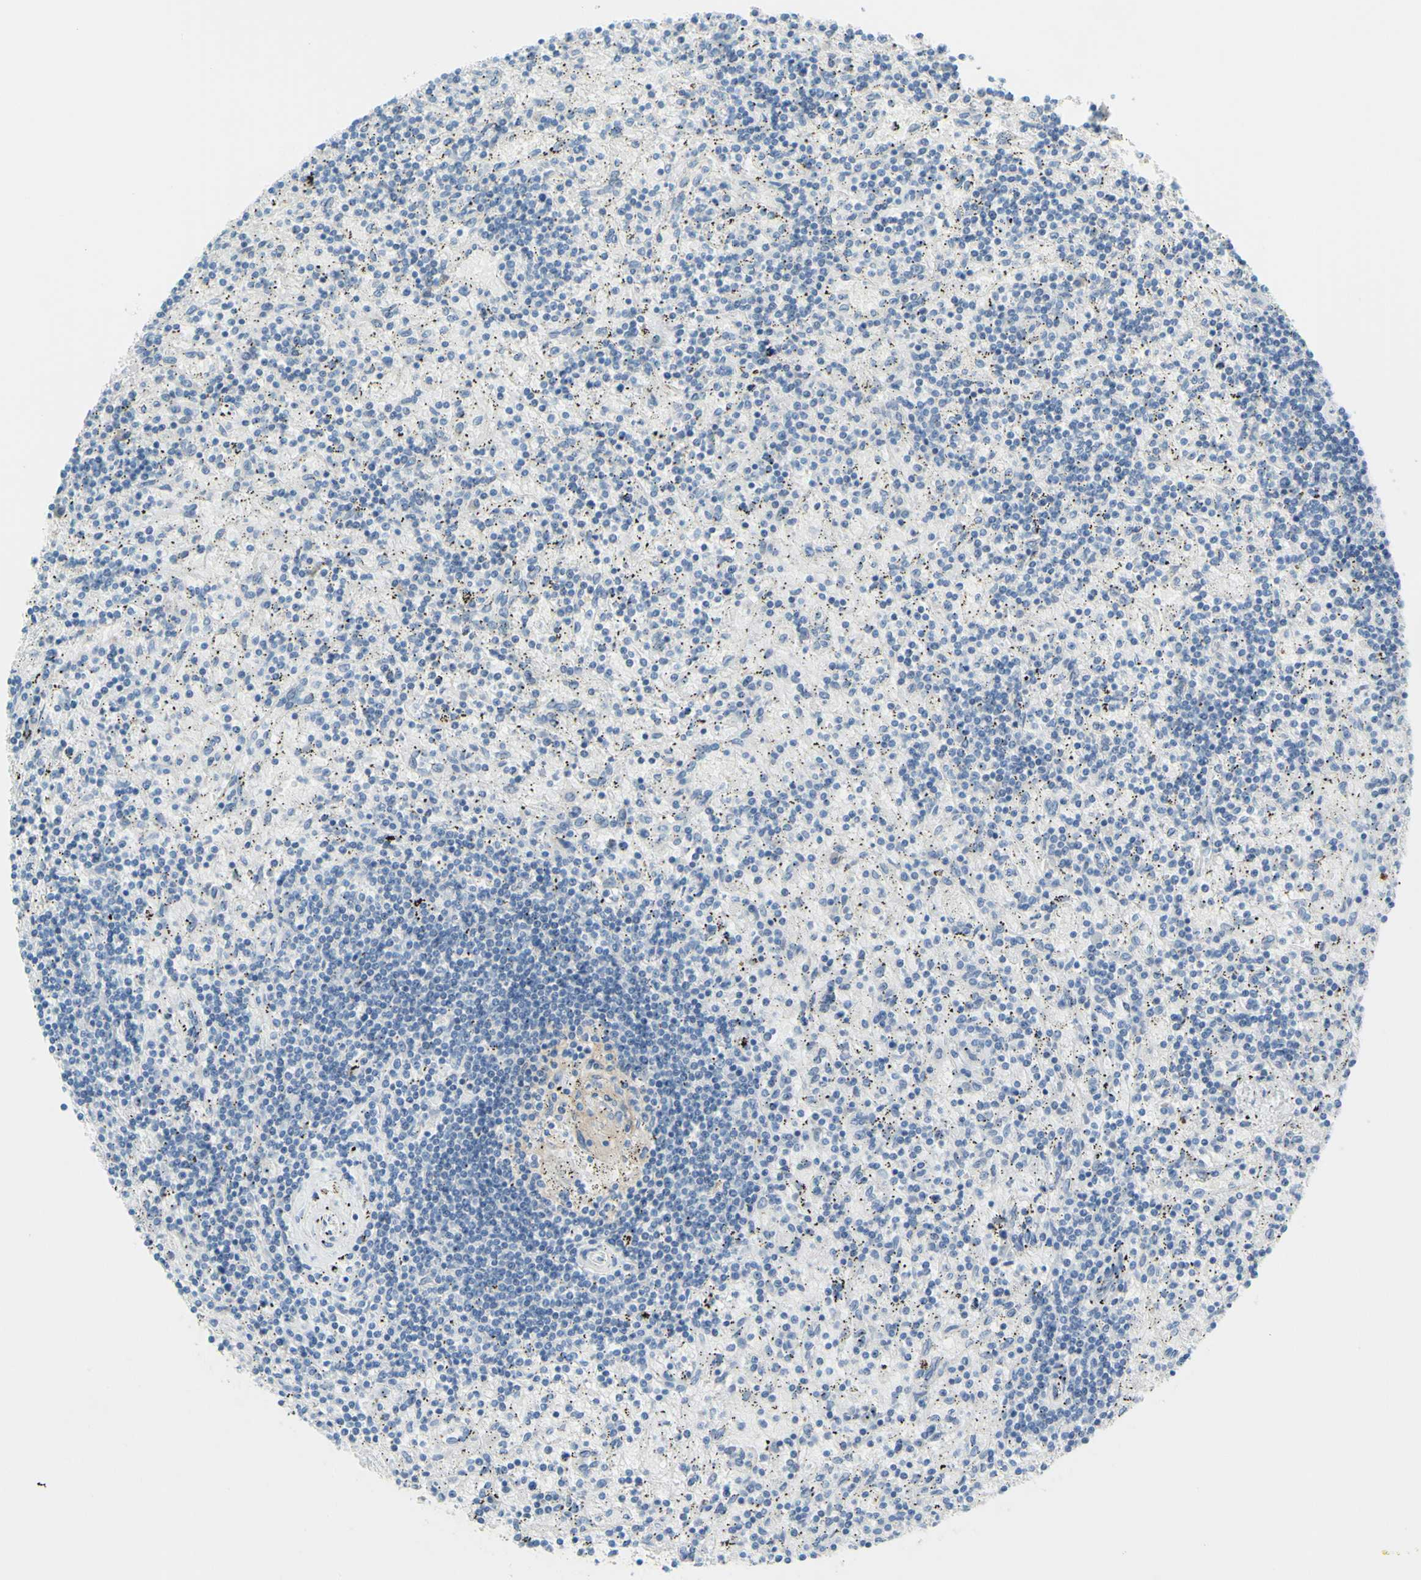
{"staining": {"intensity": "negative", "quantity": "none", "location": "none"}, "tissue": "lymphoma", "cell_type": "Tumor cells", "image_type": "cancer", "snomed": [{"axis": "morphology", "description": "Malignant lymphoma, non-Hodgkin's type, Low grade"}, {"axis": "topography", "description": "Spleen"}], "caption": "High magnification brightfield microscopy of lymphoma stained with DAB (3,3'-diaminobenzidine) (brown) and counterstained with hematoxylin (blue): tumor cells show no significant expression. (DAB (3,3'-diaminobenzidine) immunohistochemistry with hematoxylin counter stain).", "gene": "SLC1A2", "patient": {"sex": "male", "age": 76}}